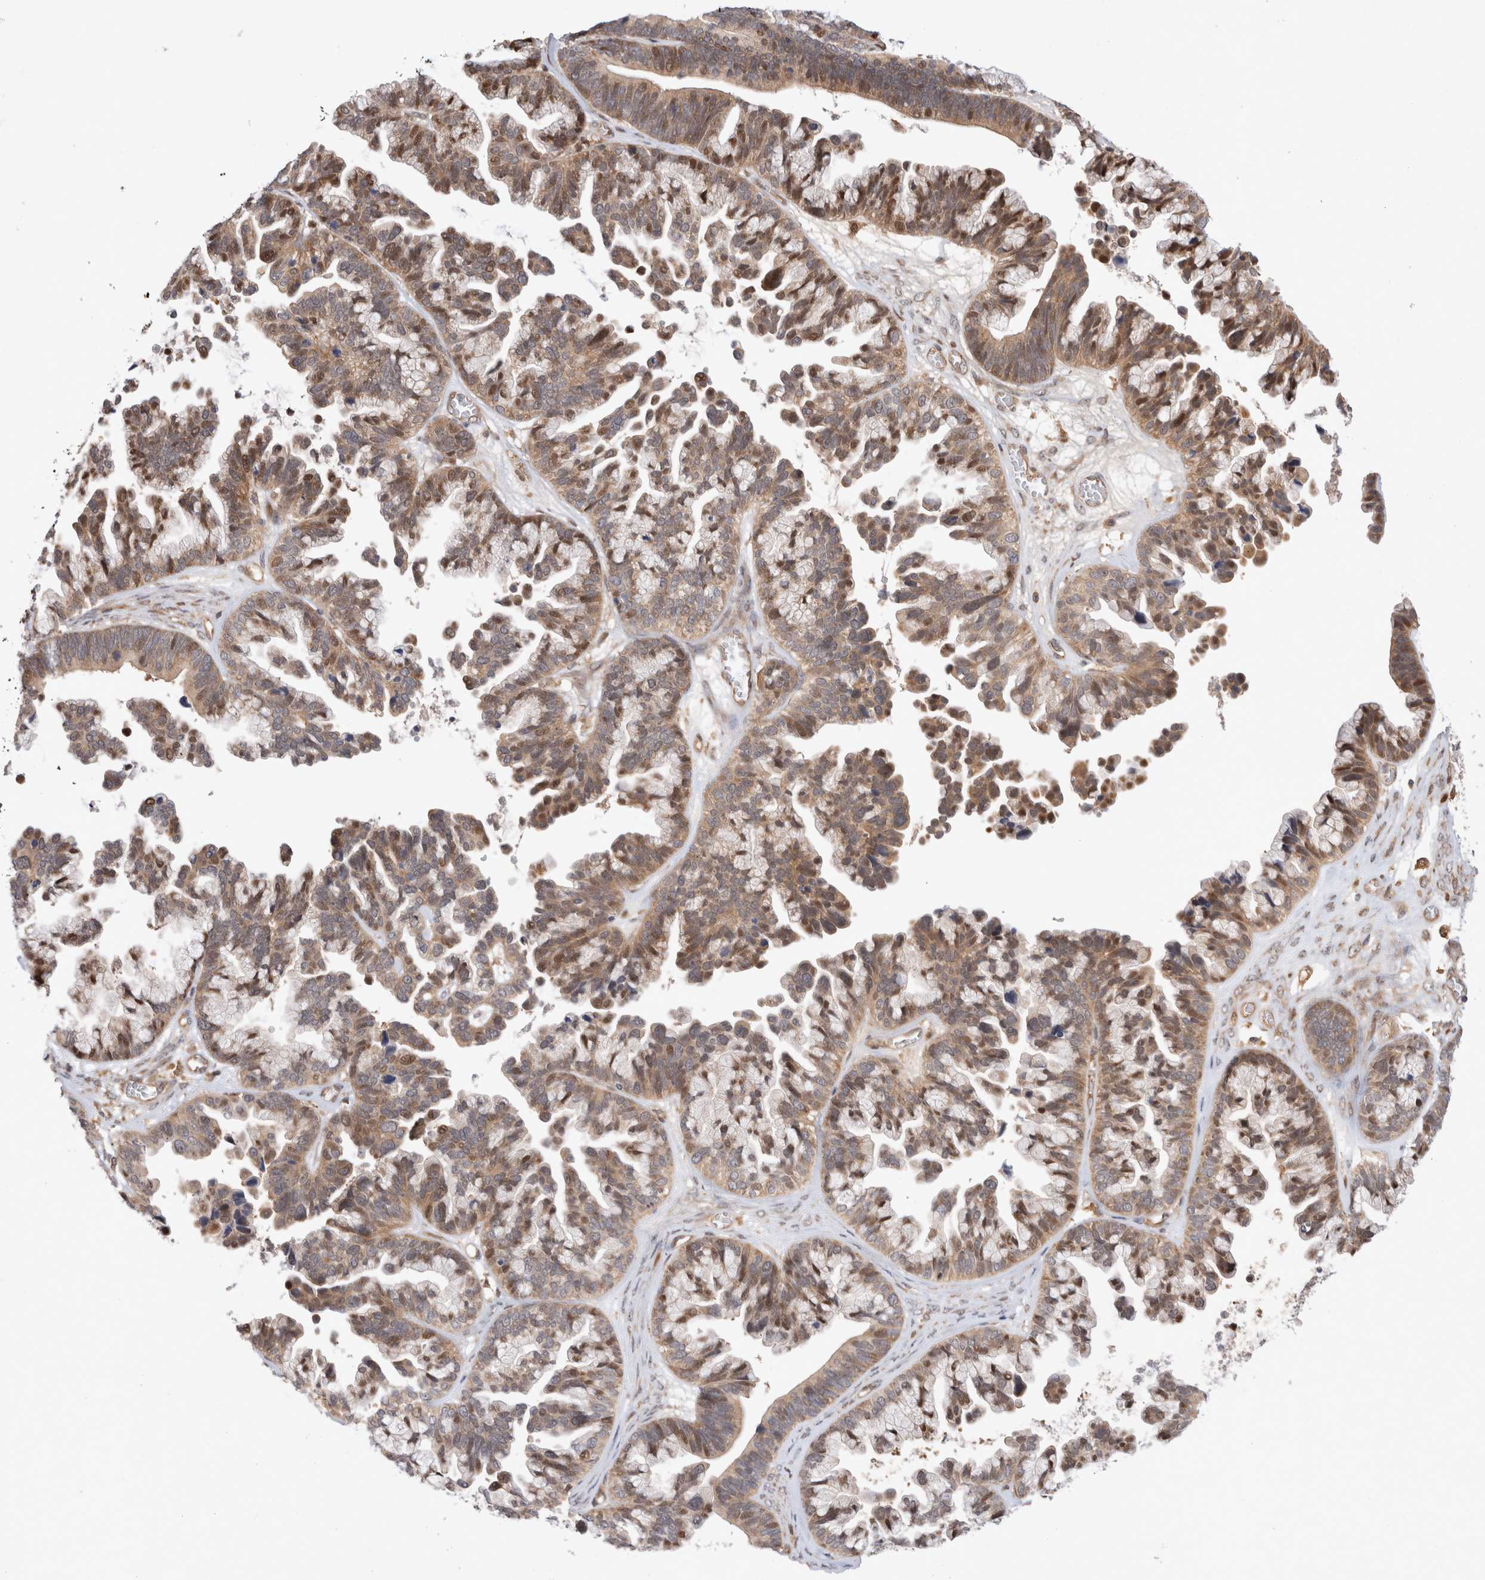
{"staining": {"intensity": "moderate", "quantity": ">75%", "location": "cytoplasmic/membranous,nuclear"}, "tissue": "ovarian cancer", "cell_type": "Tumor cells", "image_type": "cancer", "snomed": [{"axis": "morphology", "description": "Cystadenocarcinoma, serous, NOS"}, {"axis": "topography", "description": "Ovary"}], "caption": "Moderate cytoplasmic/membranous and nuclear expression for a protein is identified in about >75% of tumor cells of ovarian cancer using immunohistochemistry.", "gene": "HTT", "patient": {"sex": "female", "age": 56}}